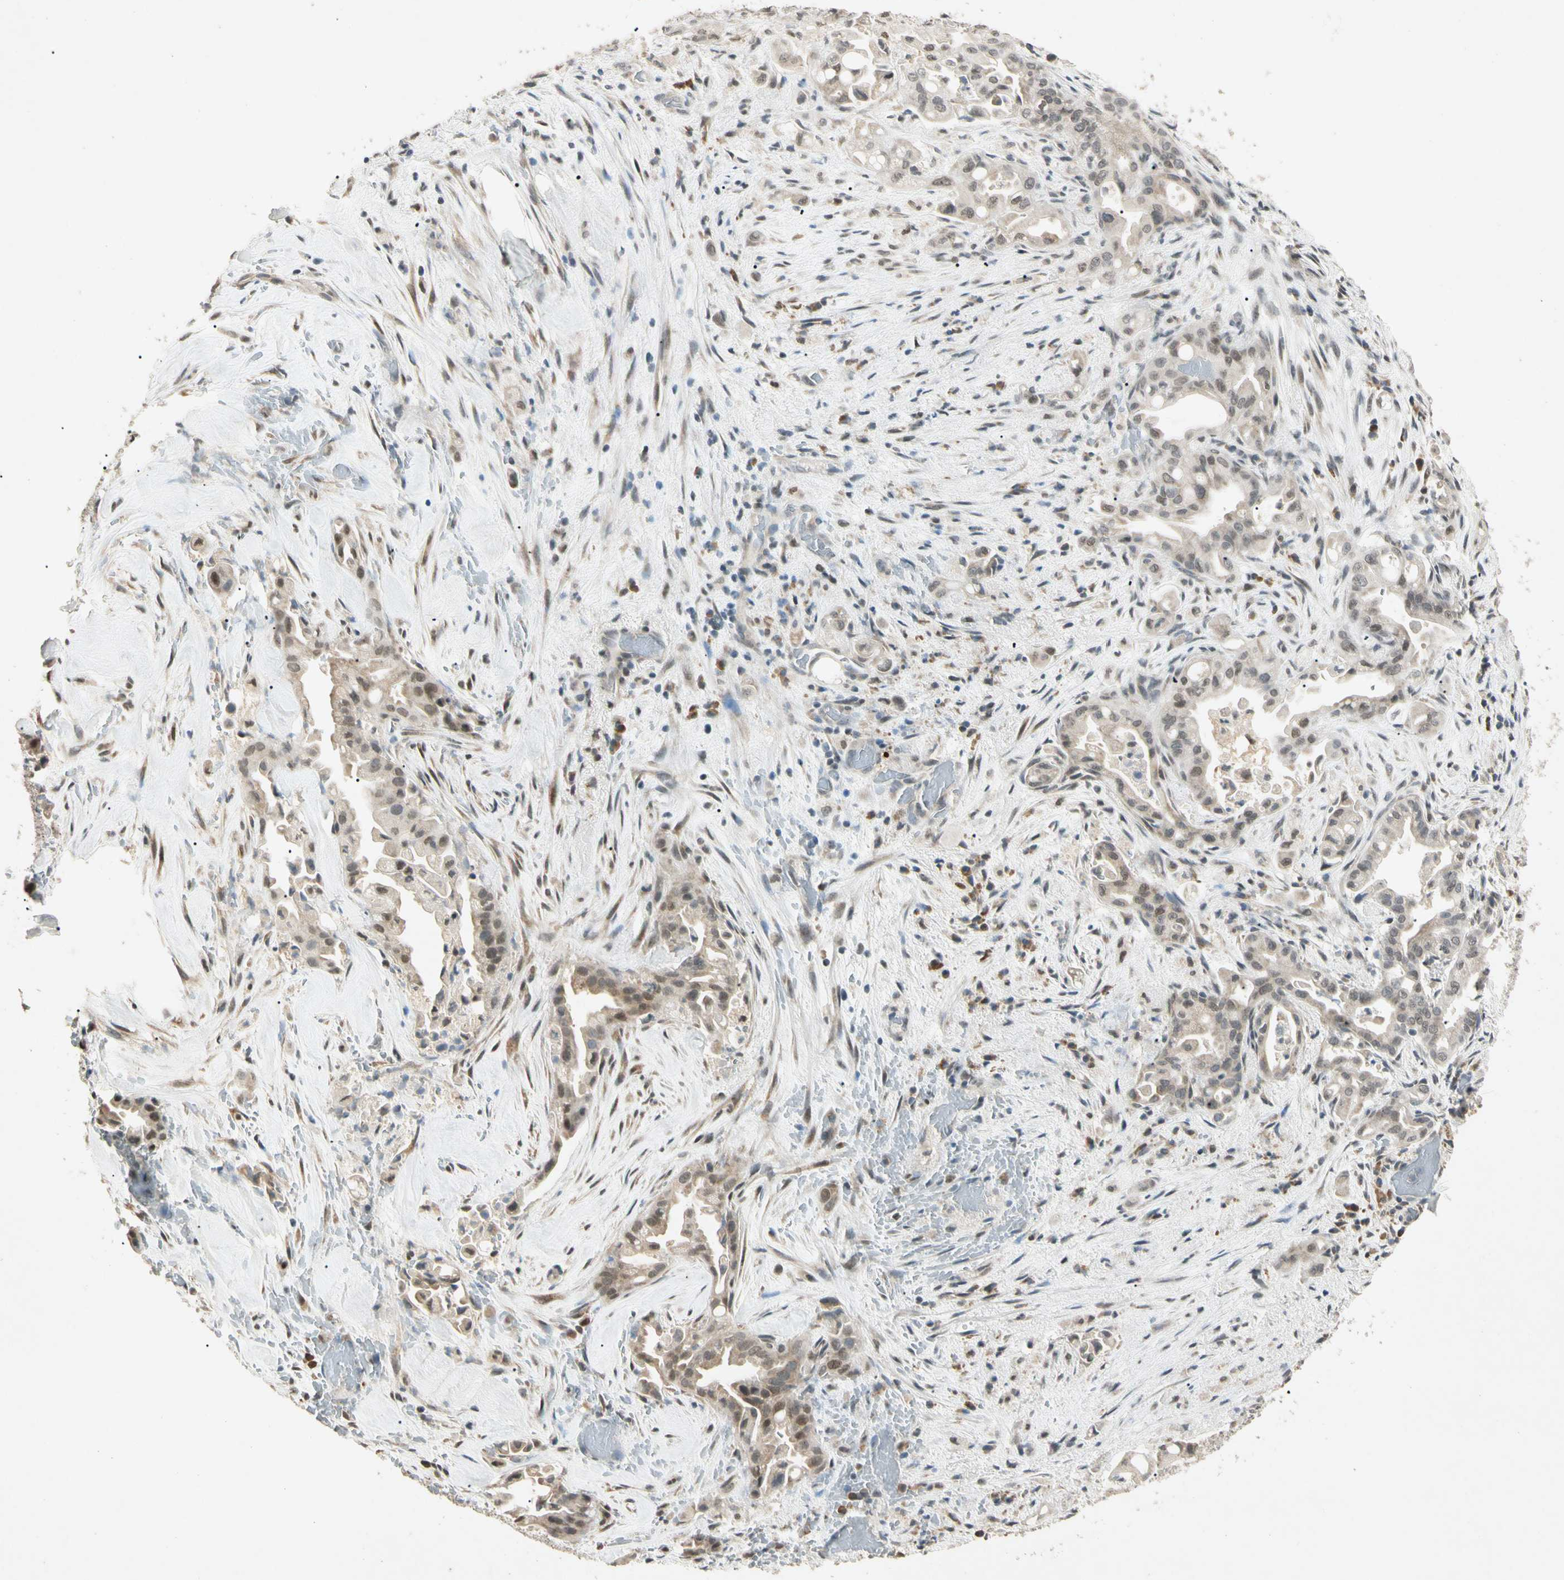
{"staining": {"intensity": "weak", "quantity": "25%-75%", "location": "cytoplasmic/membranous,nuclear"}, "tissue": "liver cancer", "cell_type": "Tumor cells", "image_type": "cancer", "snomed": [{"axis": "morphology", "description": "Cholangiocarcinoma"}, {"axis": "topography", "description": "Liver"}], "caption": "The image demonstrates staining of cholangiocarcinoma (liver), revealing weak cytoplasmic/membranous and nuclear protein expression (brown color) within tumor cells.", "gene": "ZBTB4", "patient": {"sex": "female", "age": 68}}